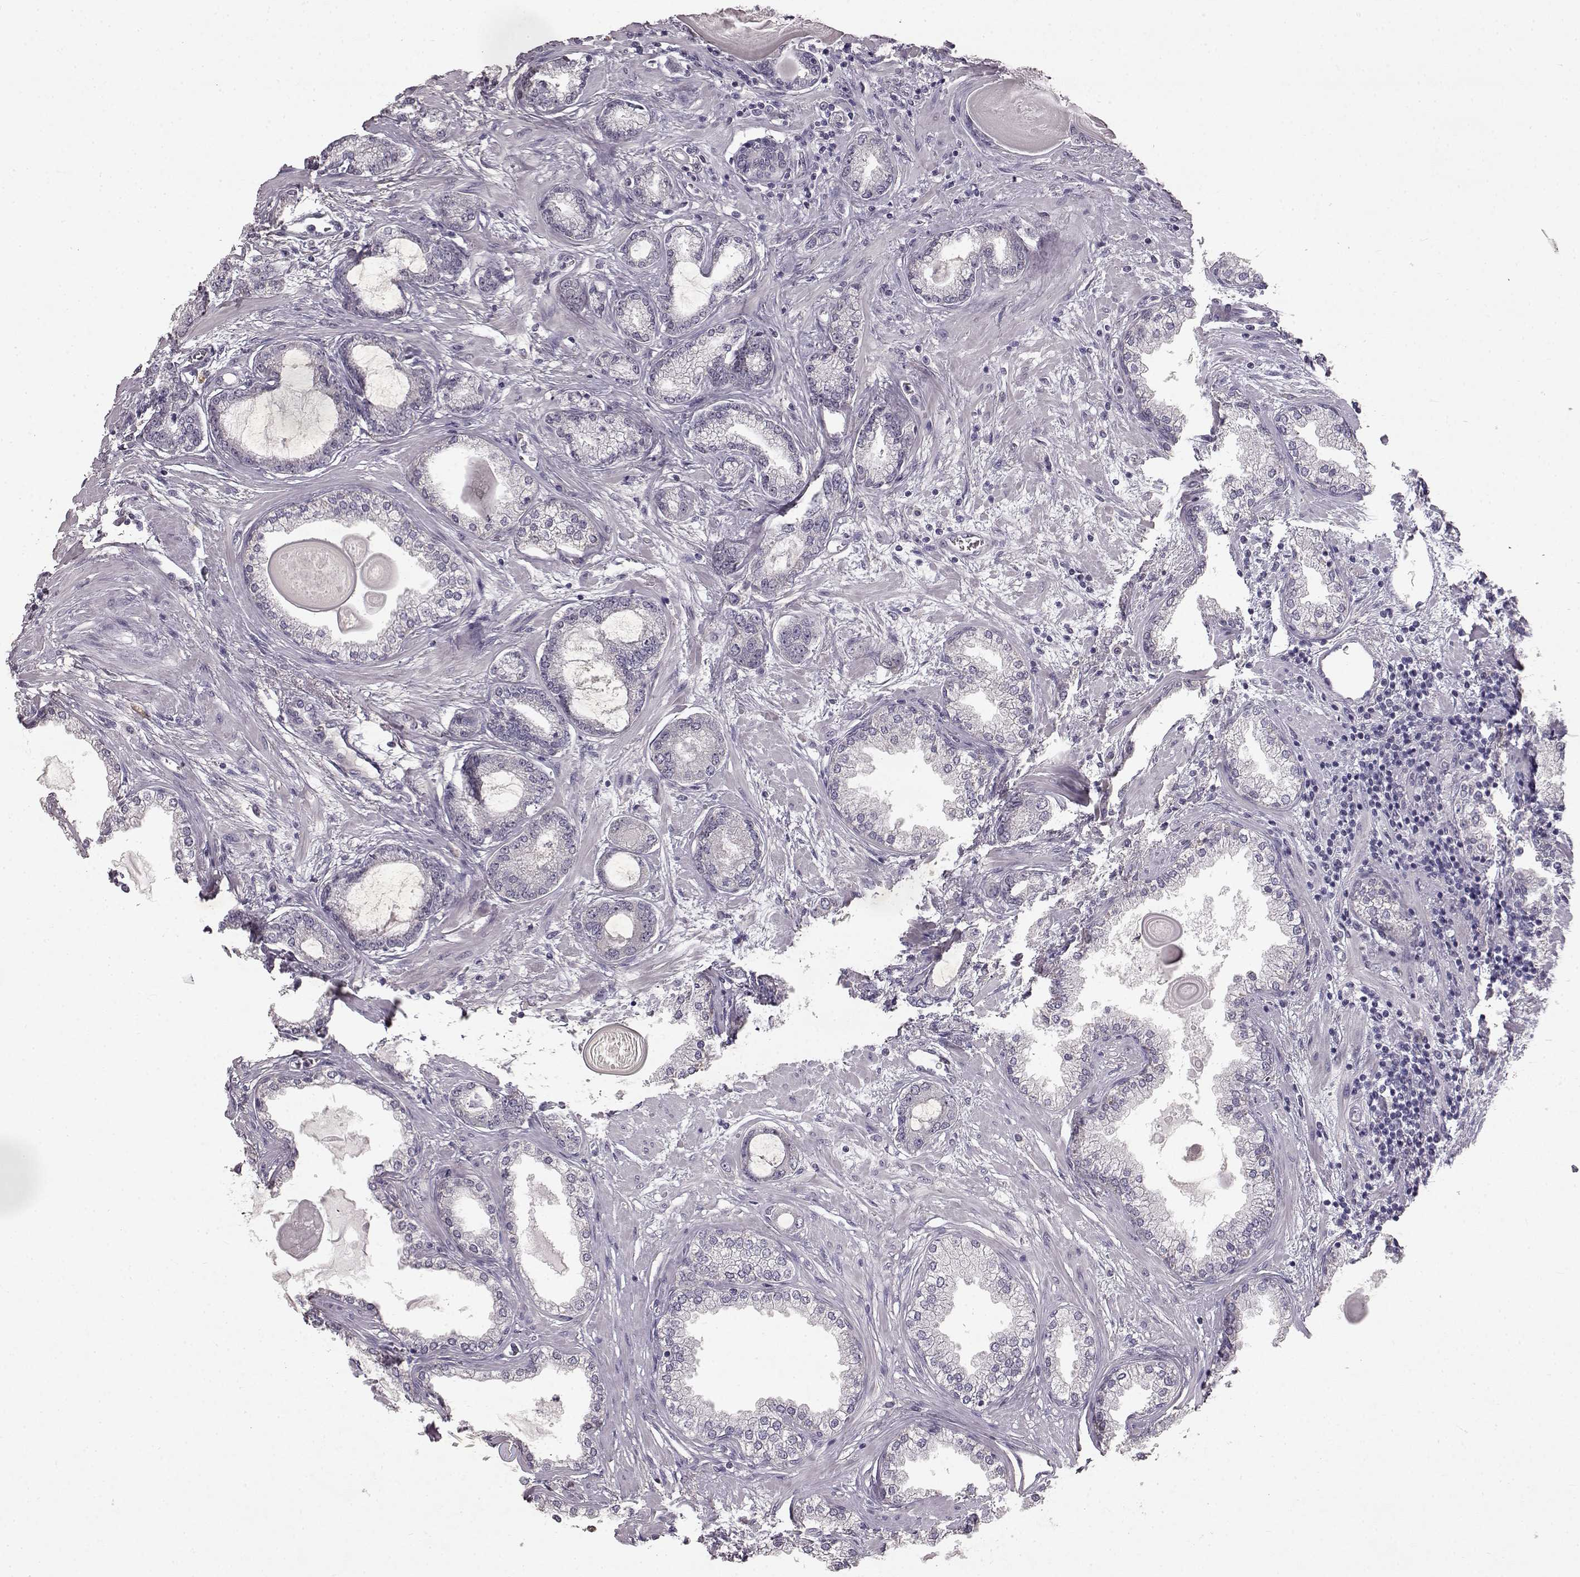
{"staining": {"intensity": "negative", "quantity": "none", "location": "none"}, "tissue": "prostate cancer", "cell_type": "Tumor cells", "image_type": "cancer", "snomed": [{"axis": "morphology", "description": "Normal tissue, NOS"}, {"axis": "morphology", "description": "Adenocarcinoma, High grade"}, {"axis": "topography", "description": "Prostate"}], "caption": "High magnification brightfield microscopy of high-grade adenocarcinoma (prostate) stained with DAB (3,3'-diaminobenzidine) (brown) and counterstained with hematoxylin (blue): tumor cells show no significant staining. (Stains: DAB (3,3'-diaminobenzidine) IHC with hematoxylin counter stain, Microscopy: brightfield microscopy at high magnification).", "gene": "SPAG17", "patient": {"sex": "male", "age": 83}}